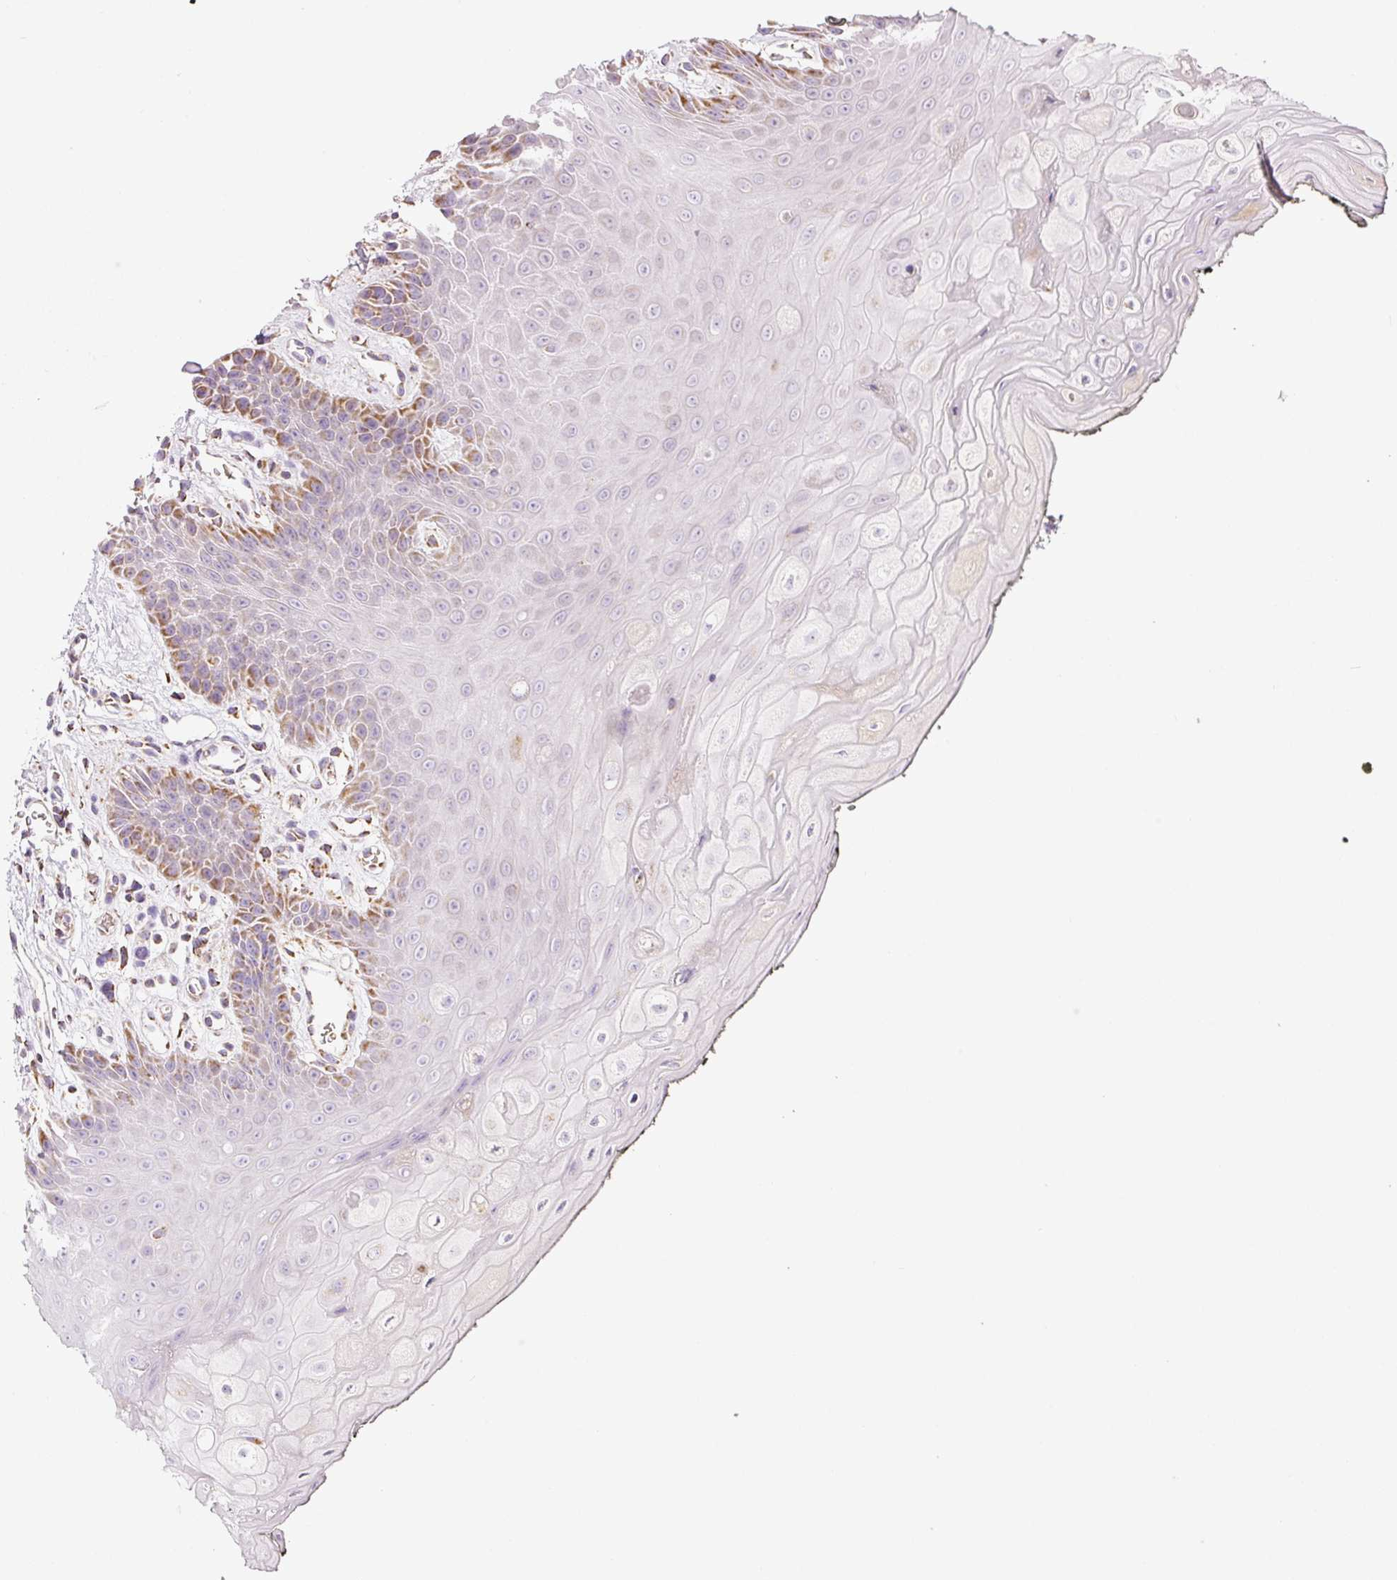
{"staining": {"intensity": "moderate", "quantity": "25%-75%", "location": "cytoplasmic/membranous"}, "tissue": "oral mucosa", "cell_type": "Squamous epithelial cells", "image_type": "normal", "snomed": [{"axis": "morphology", "description": "Normal tissue, NOS"}, {"axis": "topography", "description": "Oral tissue"}, {"axis": "topography", "description": "Tounge, NOS"}], "caption": "This photomicrograph exhibits unremarkable oral mucosa stained with immunohistochemistry (IHC) to label a protein in brown. The cytoplasmic/membranous of squamous epithelial cells show moderate positivity for the protein. Nuclei are counter-stained blue.", "gene": "SDHA", "patient": {"sex": "female", "age": 59}}